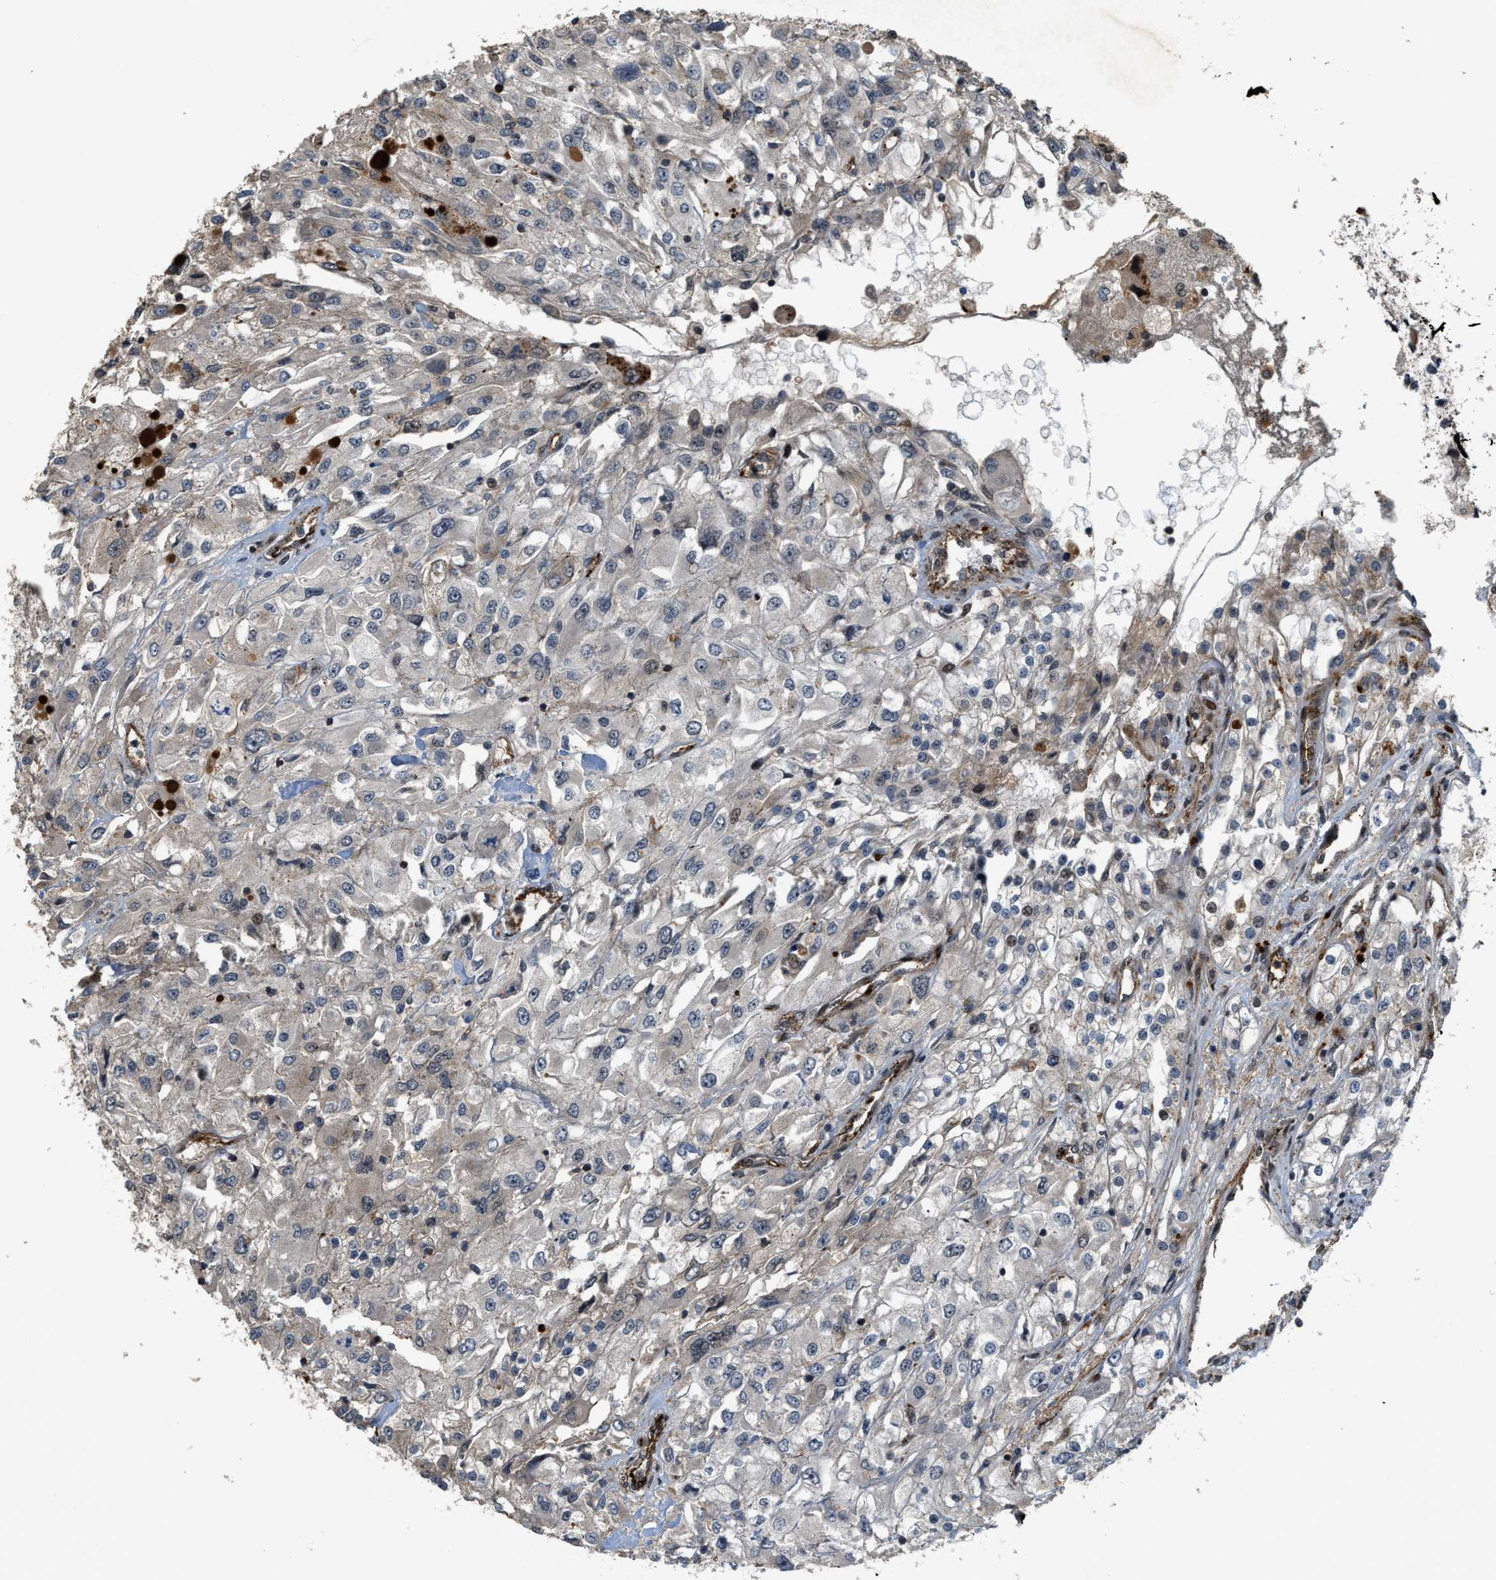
{"staining": {"intensity": "negative", "quantity": "none", "location": "none"}, "tissue": "renal cancer", "cell_type": "Tumor cells", "image_type": "cancer", "snomed": [{"axis": "morphology", "description": "Adenocarcinoma, NOS"}, {"axis": "topography", "description": "Kidney"}], "caption": "Renal cancer was stained to show a protein in brown. There is no significant positivity in tumor cells.", "gene": "DPF2", "patient": {"sex": "female", "age": 52}}